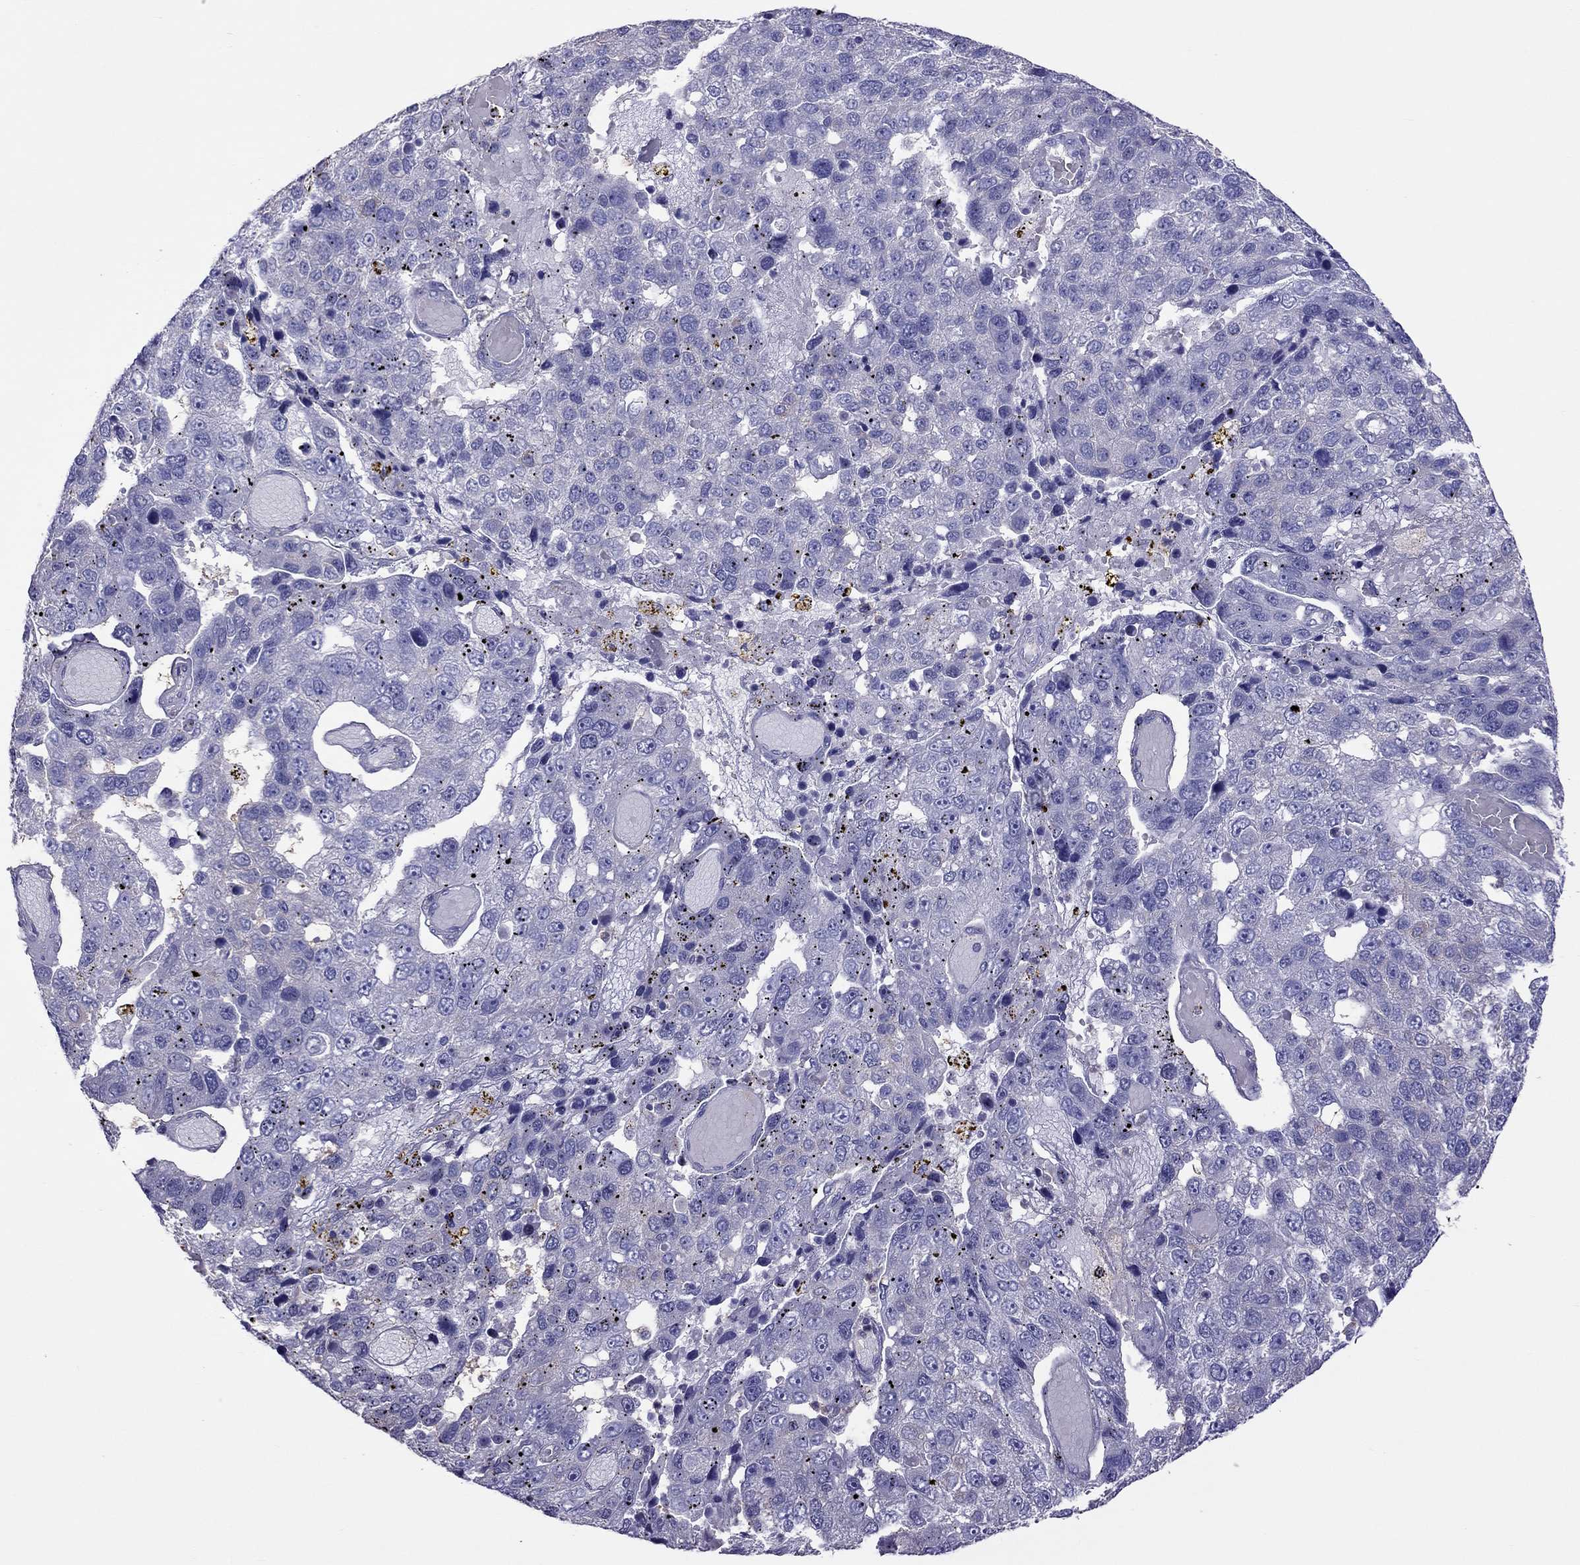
{"staining": {"intensity": "negative", "quantity": "none", "location": "none"}, "tissue": "pancreatic cancer", "cell_type": "Tumor cells", "image_type": "cancer", "snomed": [{"axis": "morphology", "description": "Adenocarcinoma, NOS"}, {"axis": "topography", "description": "Pancreas"}], "caption": "A high-resolution photomicrograph shows IHC staining of pancreatic cancer, which reveals no significant positivity in tumor cells.", "gene": "TEX22", "patient": {"sex": "female", "age": 61}}